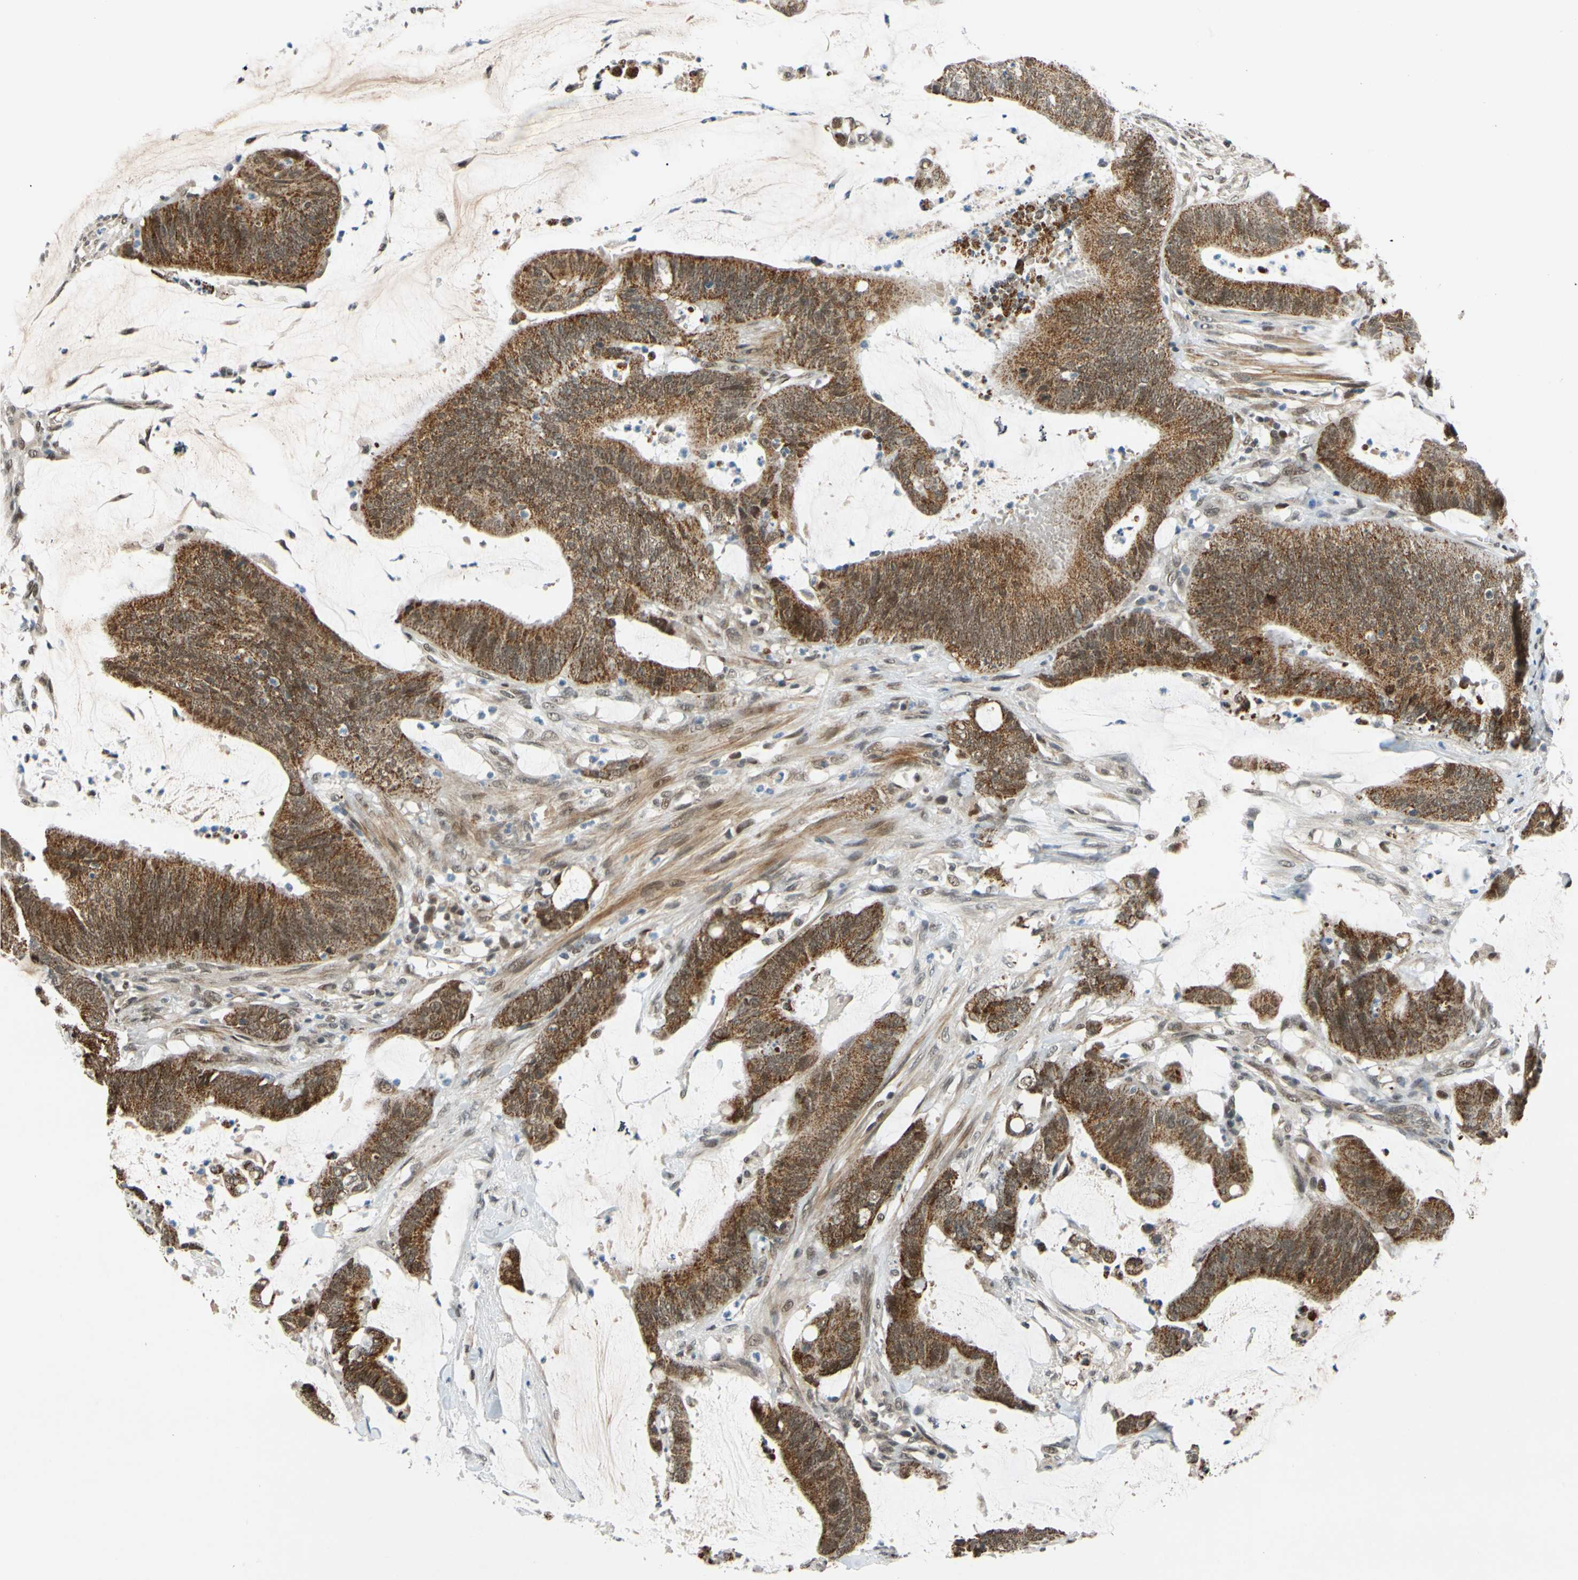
{"staining": {"intensity": "moderate", "quantity": ">75%", "location": "cytoplasmic/membranous,nuclear"}, "tissue": "colorectal cancer", "cell_type": "Tumor cells", "image_type": "cancer", "snomed": [{"axis": "morphology", "description": "Adenocarcinoma, NOS"}, {"axis": "topography", "description": "Rectum"}], "caption": "Colorectal cancer stained with DAB (3,3'-diaminobenzidine) immunohistochemistry displays medium levels of moderate cytoplasmic/membranous and nuclear expression in about >75% of tumor cells.", "gene": "POGZ", "patient": {"sex": "female", "age": 66}}